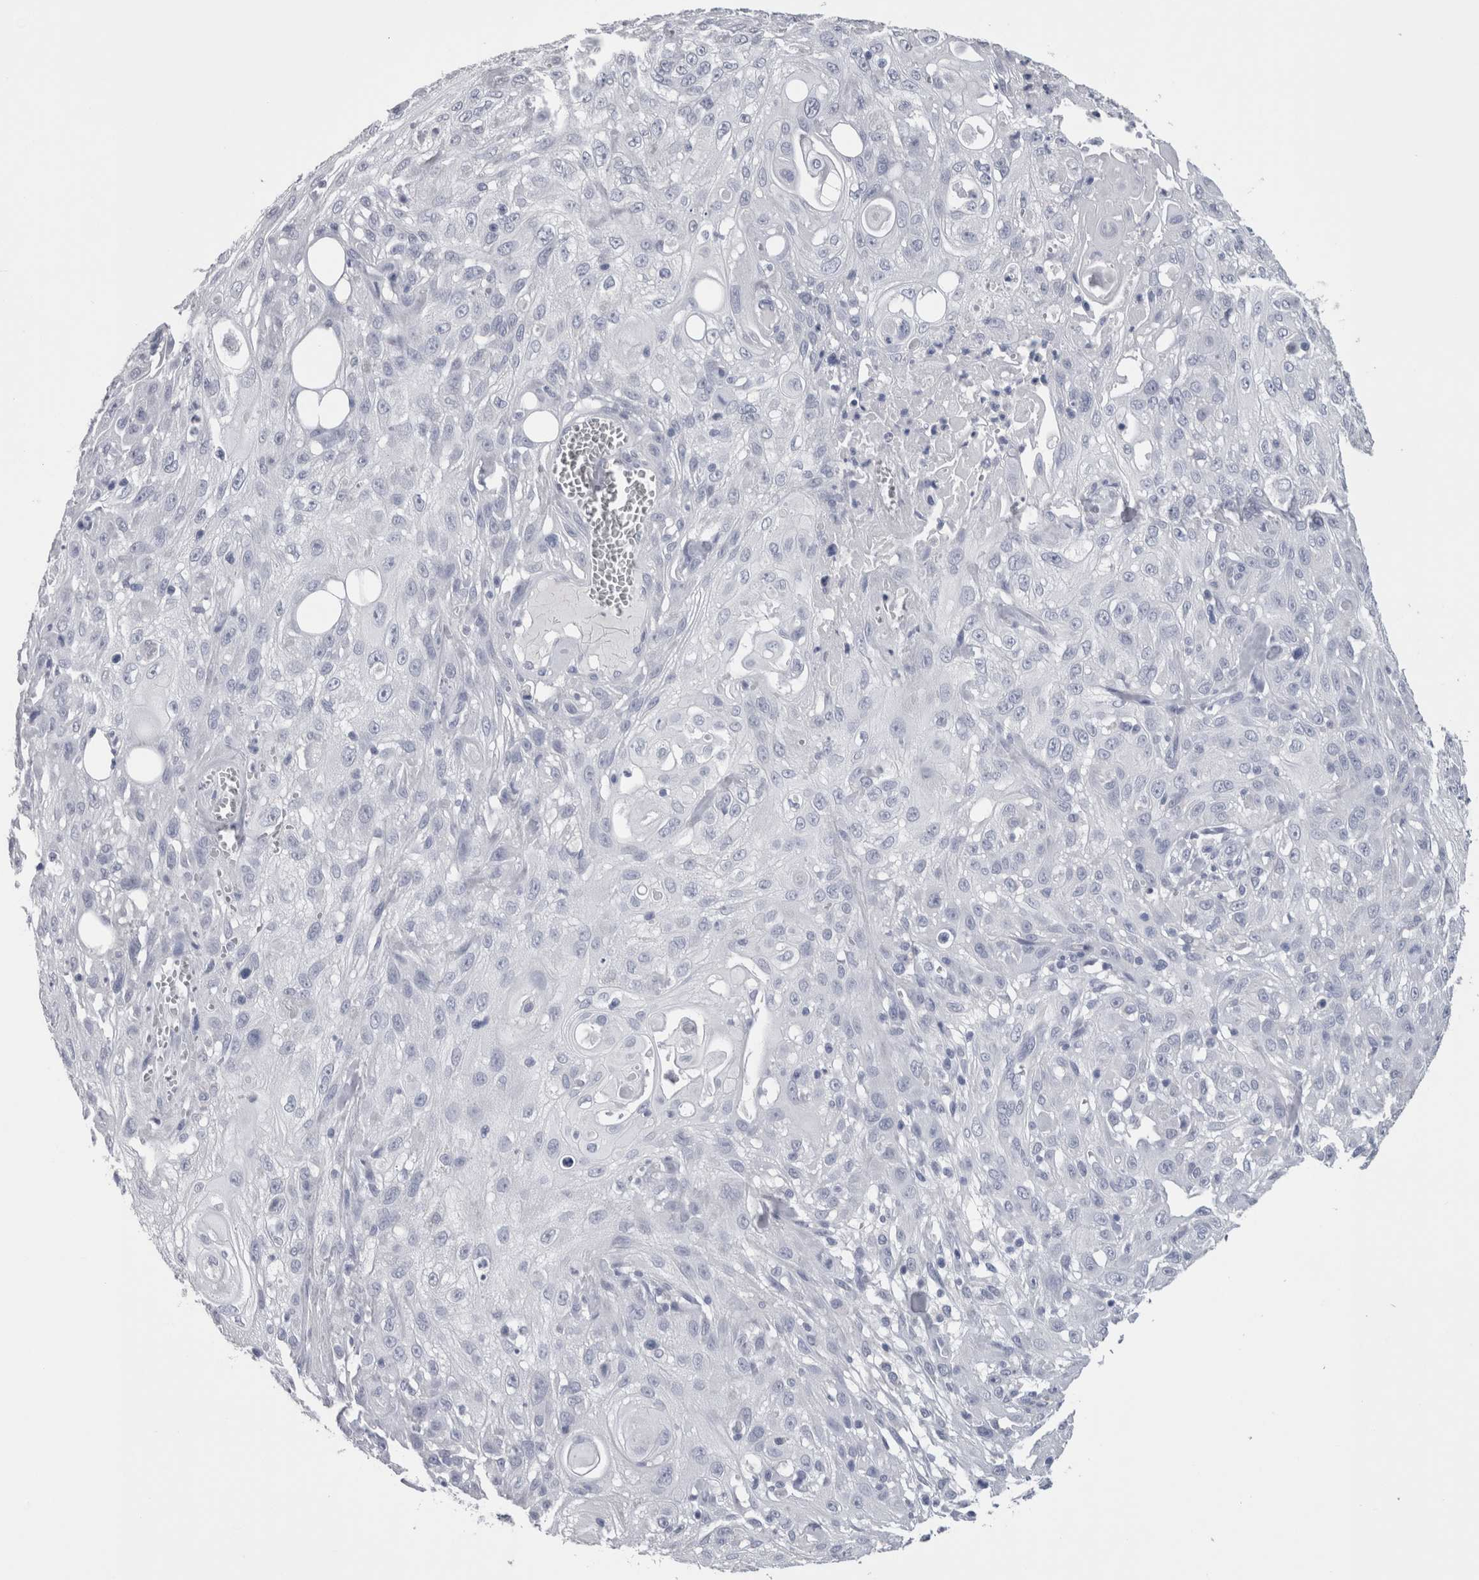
{"staining": {"intensity": "negative", "quantity": "none", "location": "none"}, "tissue": "skin cancer", "cell_type": "Tumor cells", "image_type": "cancer", "snomed": [{"axis": "morphology", "description": "Squamous cell carcinoma, NOS"}, {"axis": "topography", "description": "Skin"}], "caption": "This is a photomicrograph of IHC staining of skin cancer (squamous cell carcinoma), which shows no positivity in tumor cells. Brightfield microscopy of immunohistochemistry (IHC) stained with DAB (3,3'-diaminobenzidine) (brown) and hematoxylin (blue), captured at high magnification.", "gene": "CA8", "patient": {"sex": "male", "age": 75}}